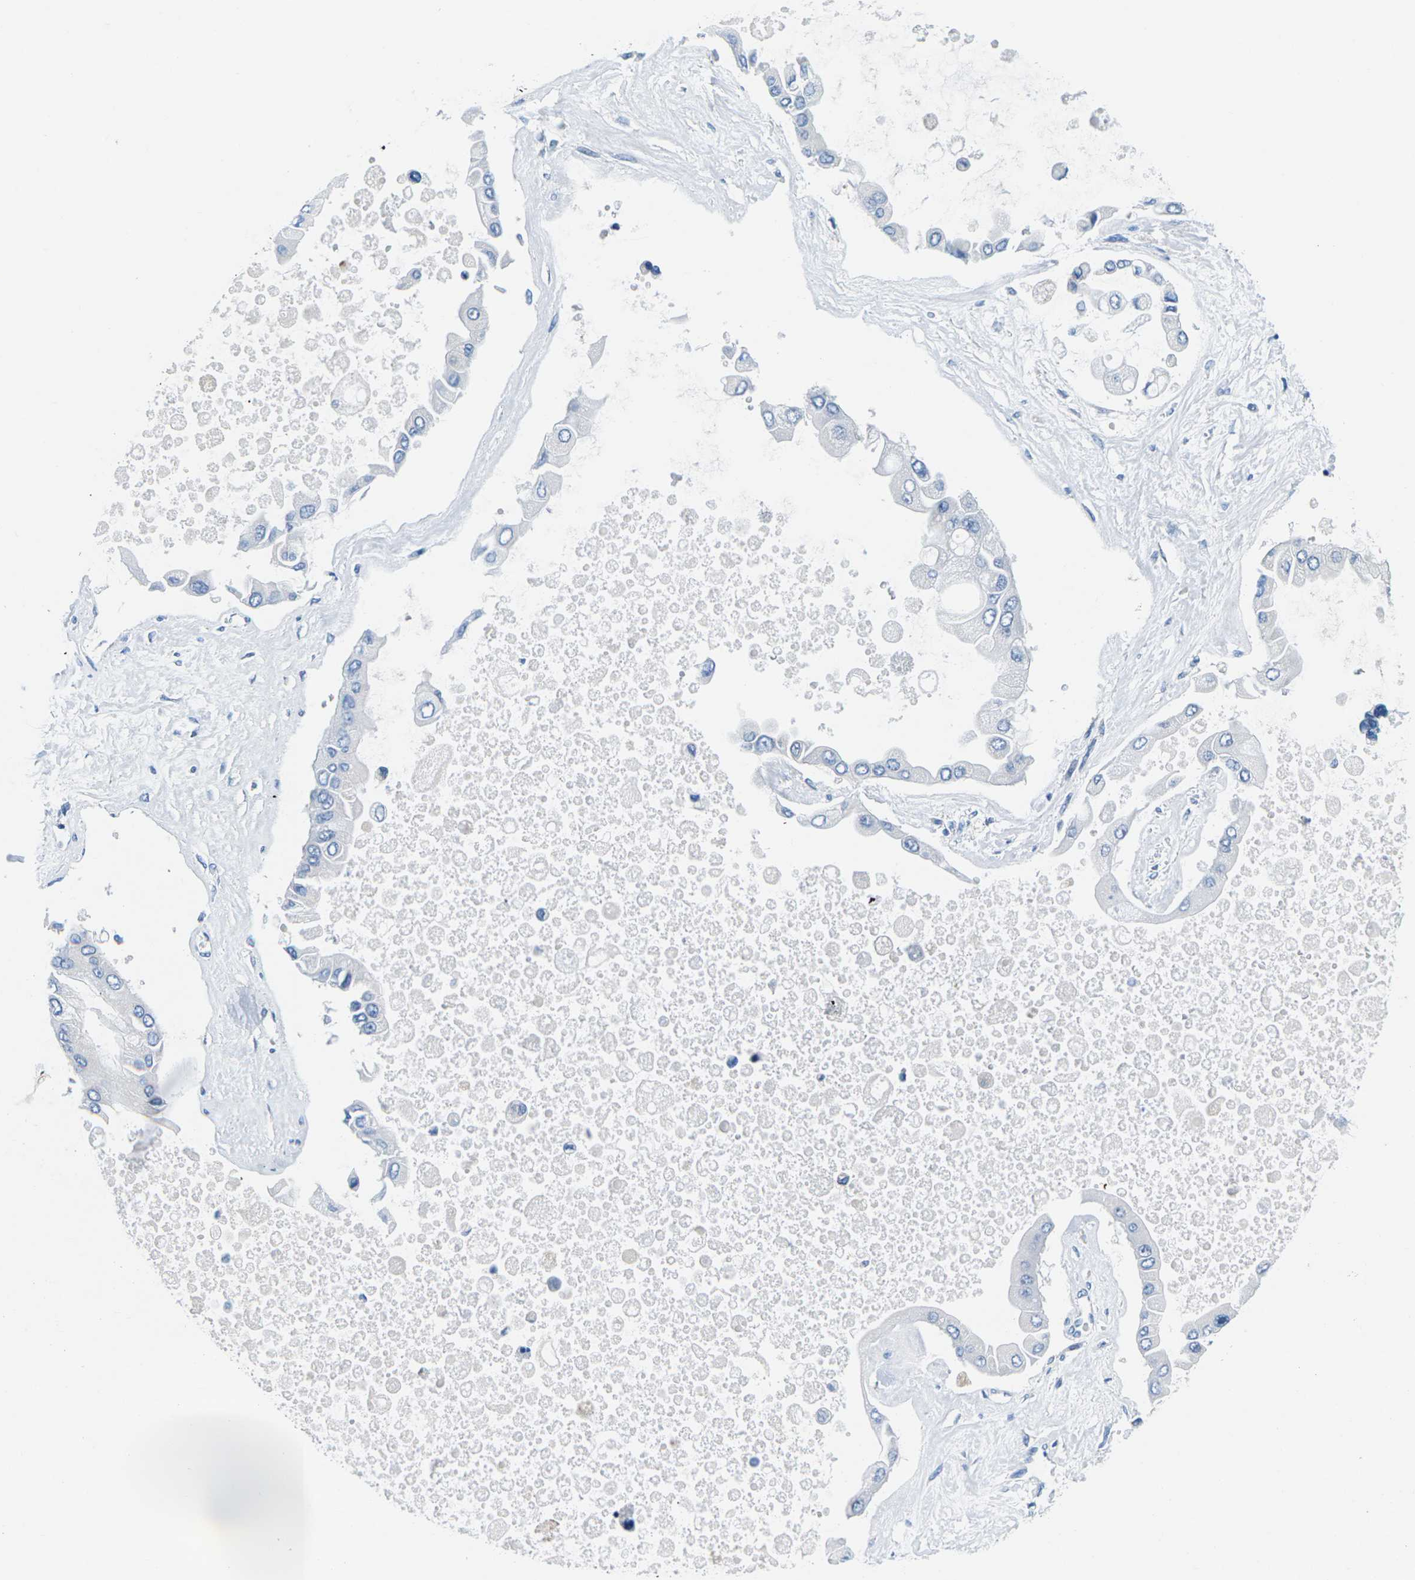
{"staining": {"intensity": "negative", "quantity": "none", "location": "none"}, "tissue": "liver cancer", "cell_type": "Tumor cells", "image_type": "cancer", "snomed": [{"axis": "morphology", "description": "Cholangiocarcinoma"}, {"axis": "topography", "description": "Liver"}], "caption": "Liver cholangiocarcinoma was stained to show a protein in brown. There is no significant positivity in tumor cells.", "gene": "TSPAN2", "patient": {"sex": "male", "age": 50}}